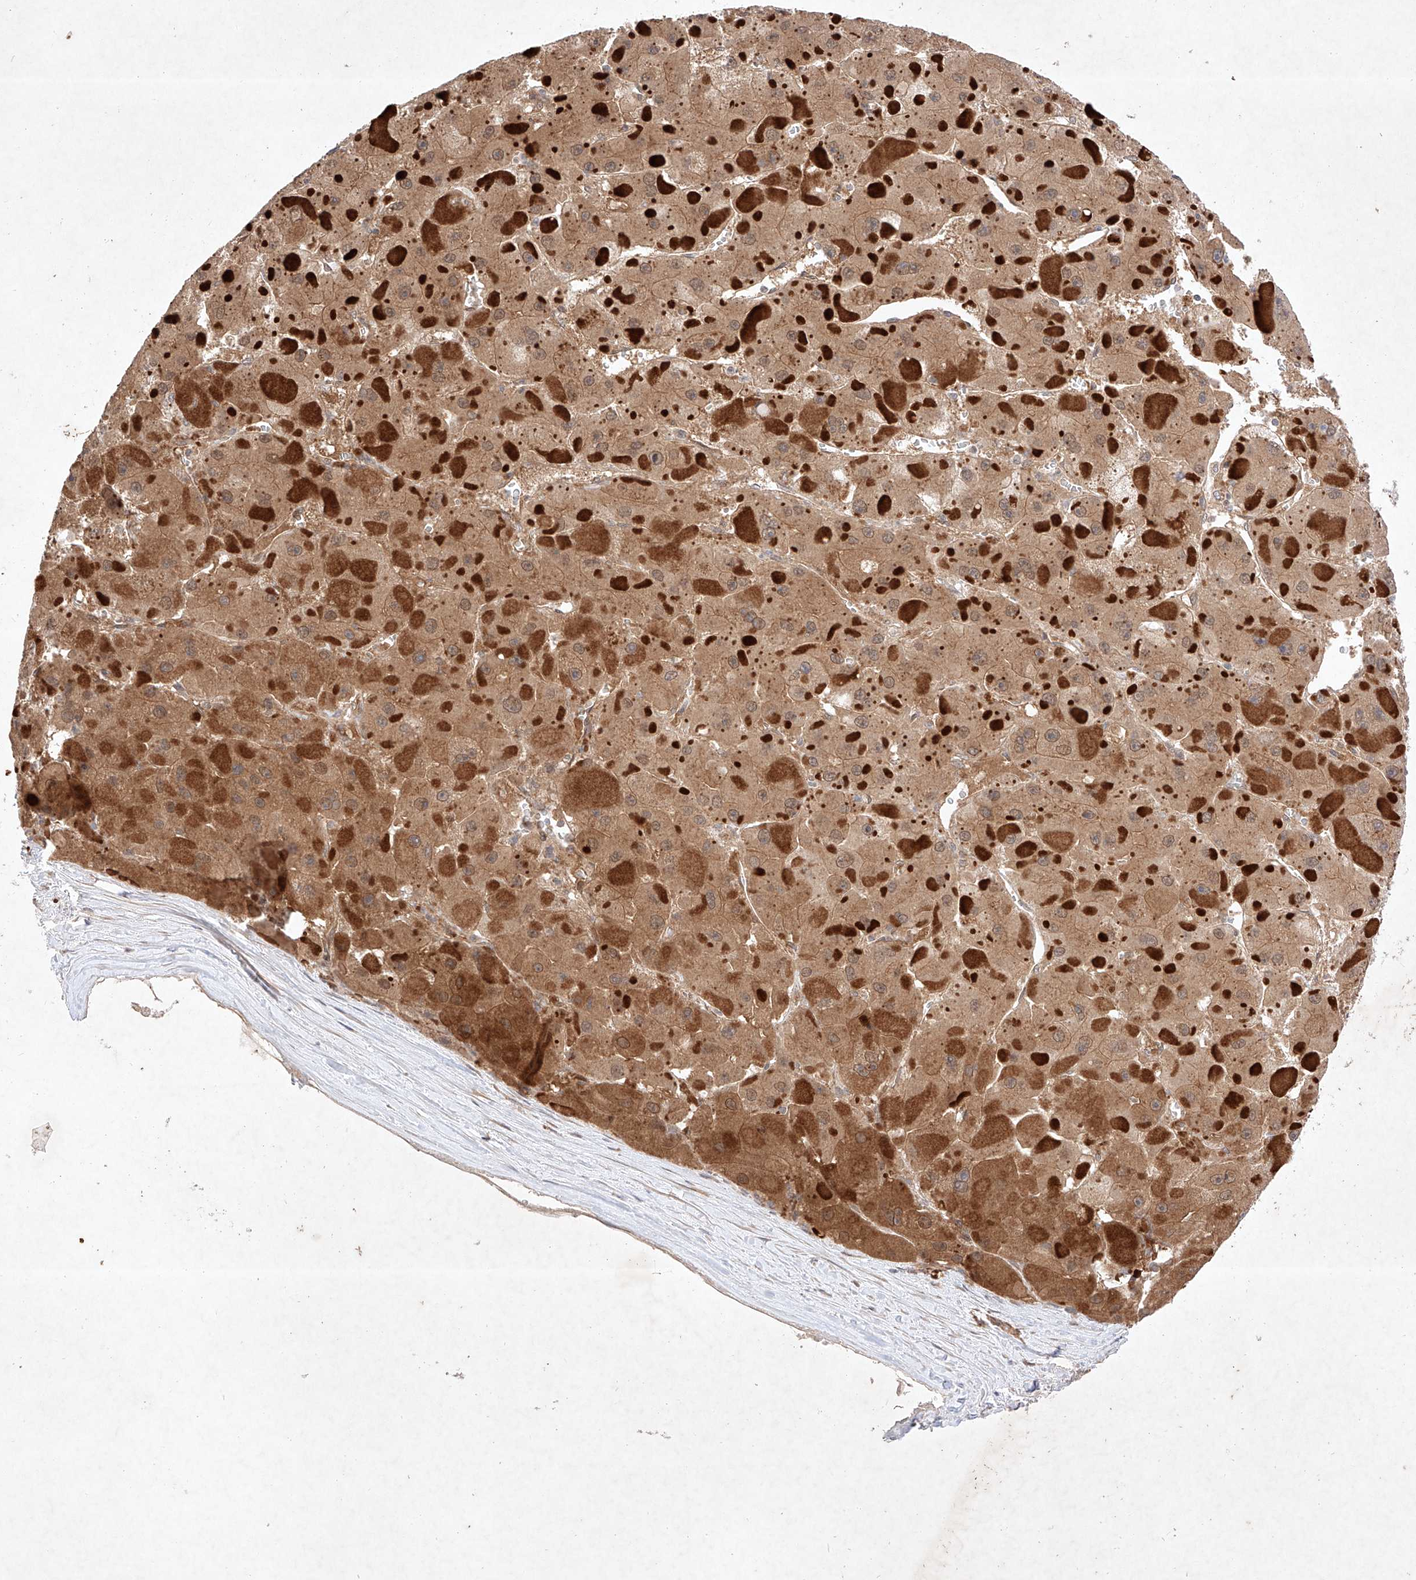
{"staining": {"intensity": "moderate", "quantity": "25%-75%", "location": "cytoplasmic/membranous"}, "tissue": "liver cancer", "cell_type": "Tumor cells", "image_type": "cancer", "snomed": [{"axis": "morphology", "description": "Carcinoma, Hepatocellular, NOS"}, {"axis": "topography", "description": "Liver"}], "caption": "Immunohistochemistry (IHC) photomicrograph of human liver hepatocellular carcinoma stained for a protein (brown), which shows medium levels of moderate cytoplasmic/membranous staining in about 25%-75% of tumor cells.", "gene": "ZNF124", "patient": {"sex": "female", "age": 73}}